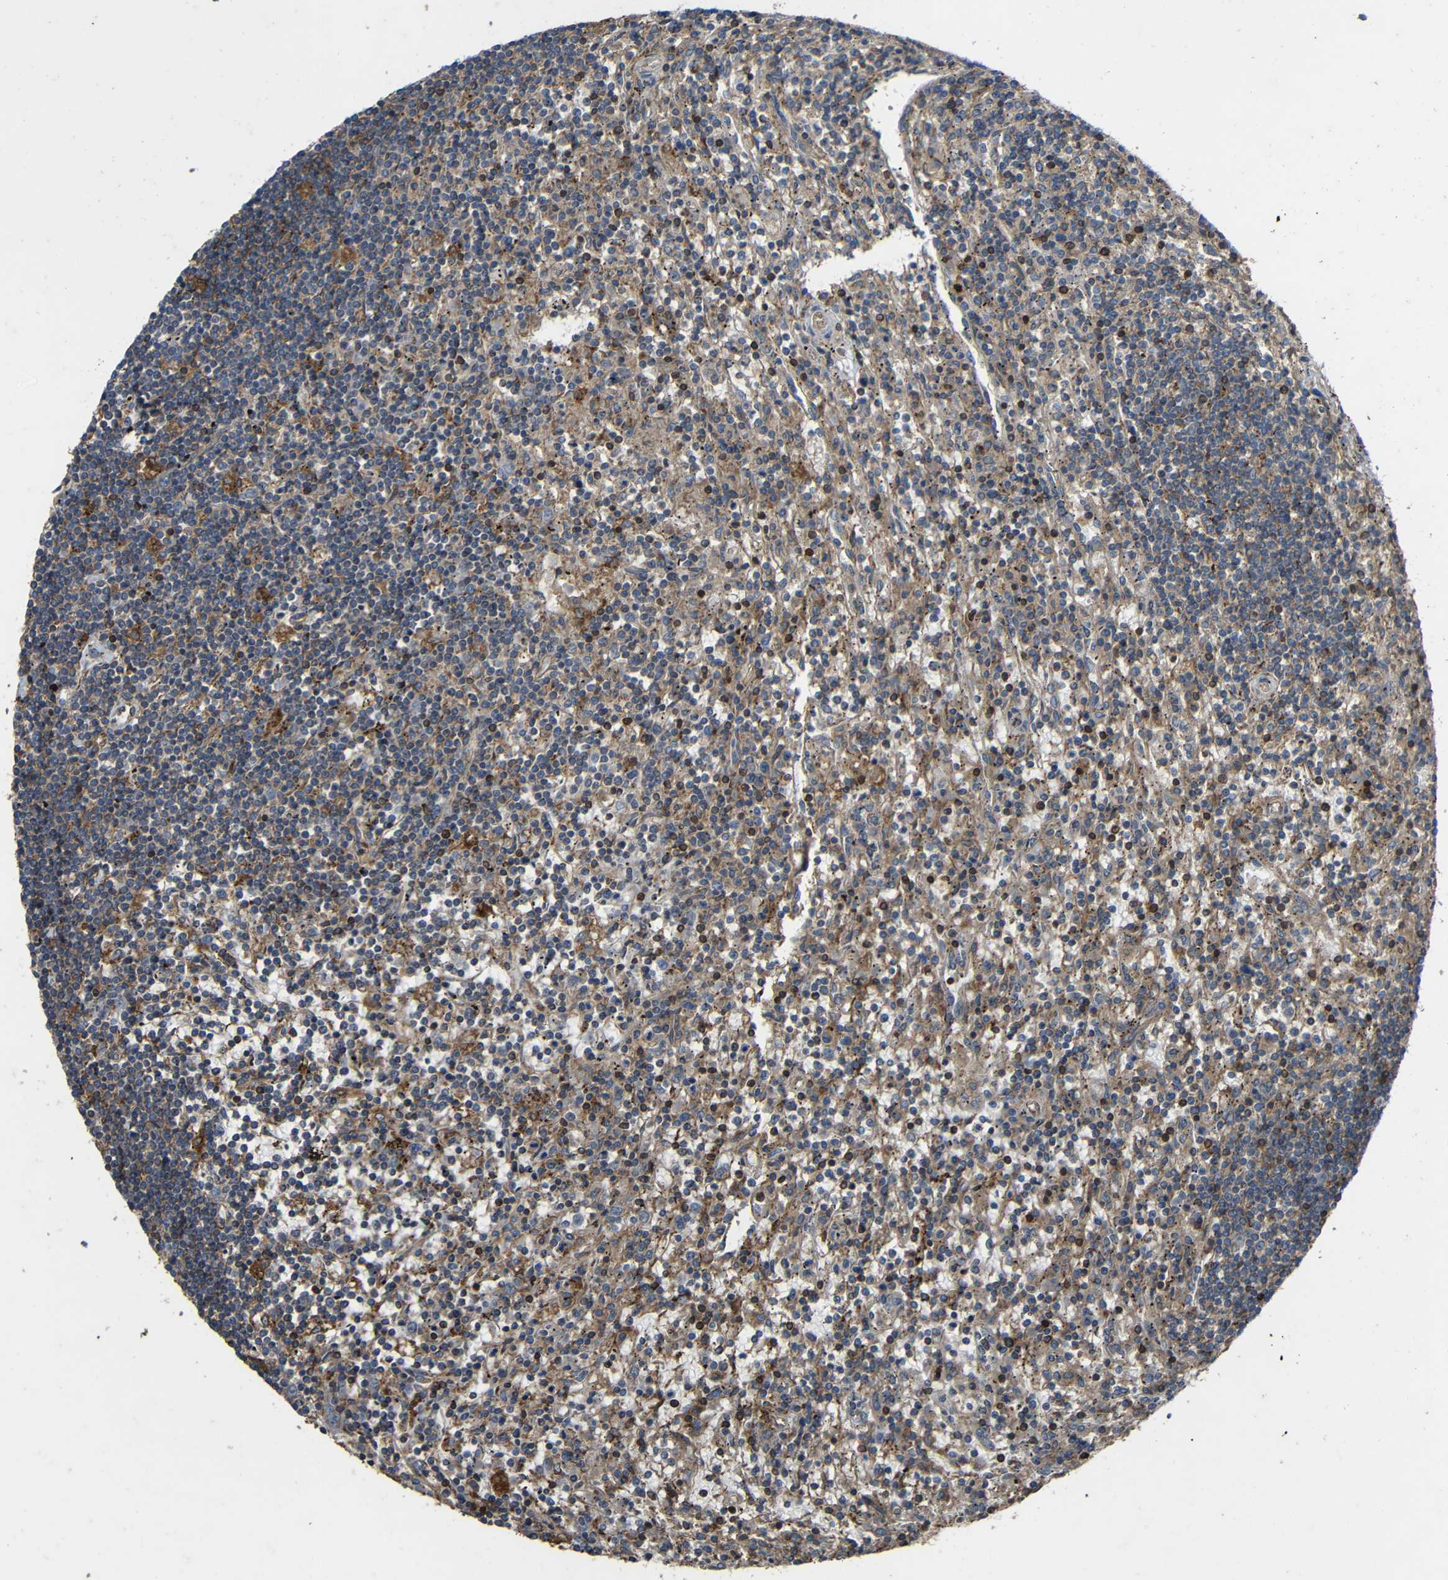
{"staining": {"intensity": "moderate", "quantity": "25%-75%", "location": "cytoplasmic/membranous"}, "tissue": "lymphoma", "cell_type": "Tumor cells", "image_type": "cancer", "snomed": [{"axis": "morphology", "description": "Malignant lymphoma, non-Hodgkin's type, Low grade"}, {"axis": "topography", "description": "Spleen"}], "caption": "Protein expression analysis of lymphoma displays moderate cytoplasmic/membranous expression in about 25%-75% of tumor cells.", "gene": "TREM2", "patient": {"sex": "male", "age": 76}}